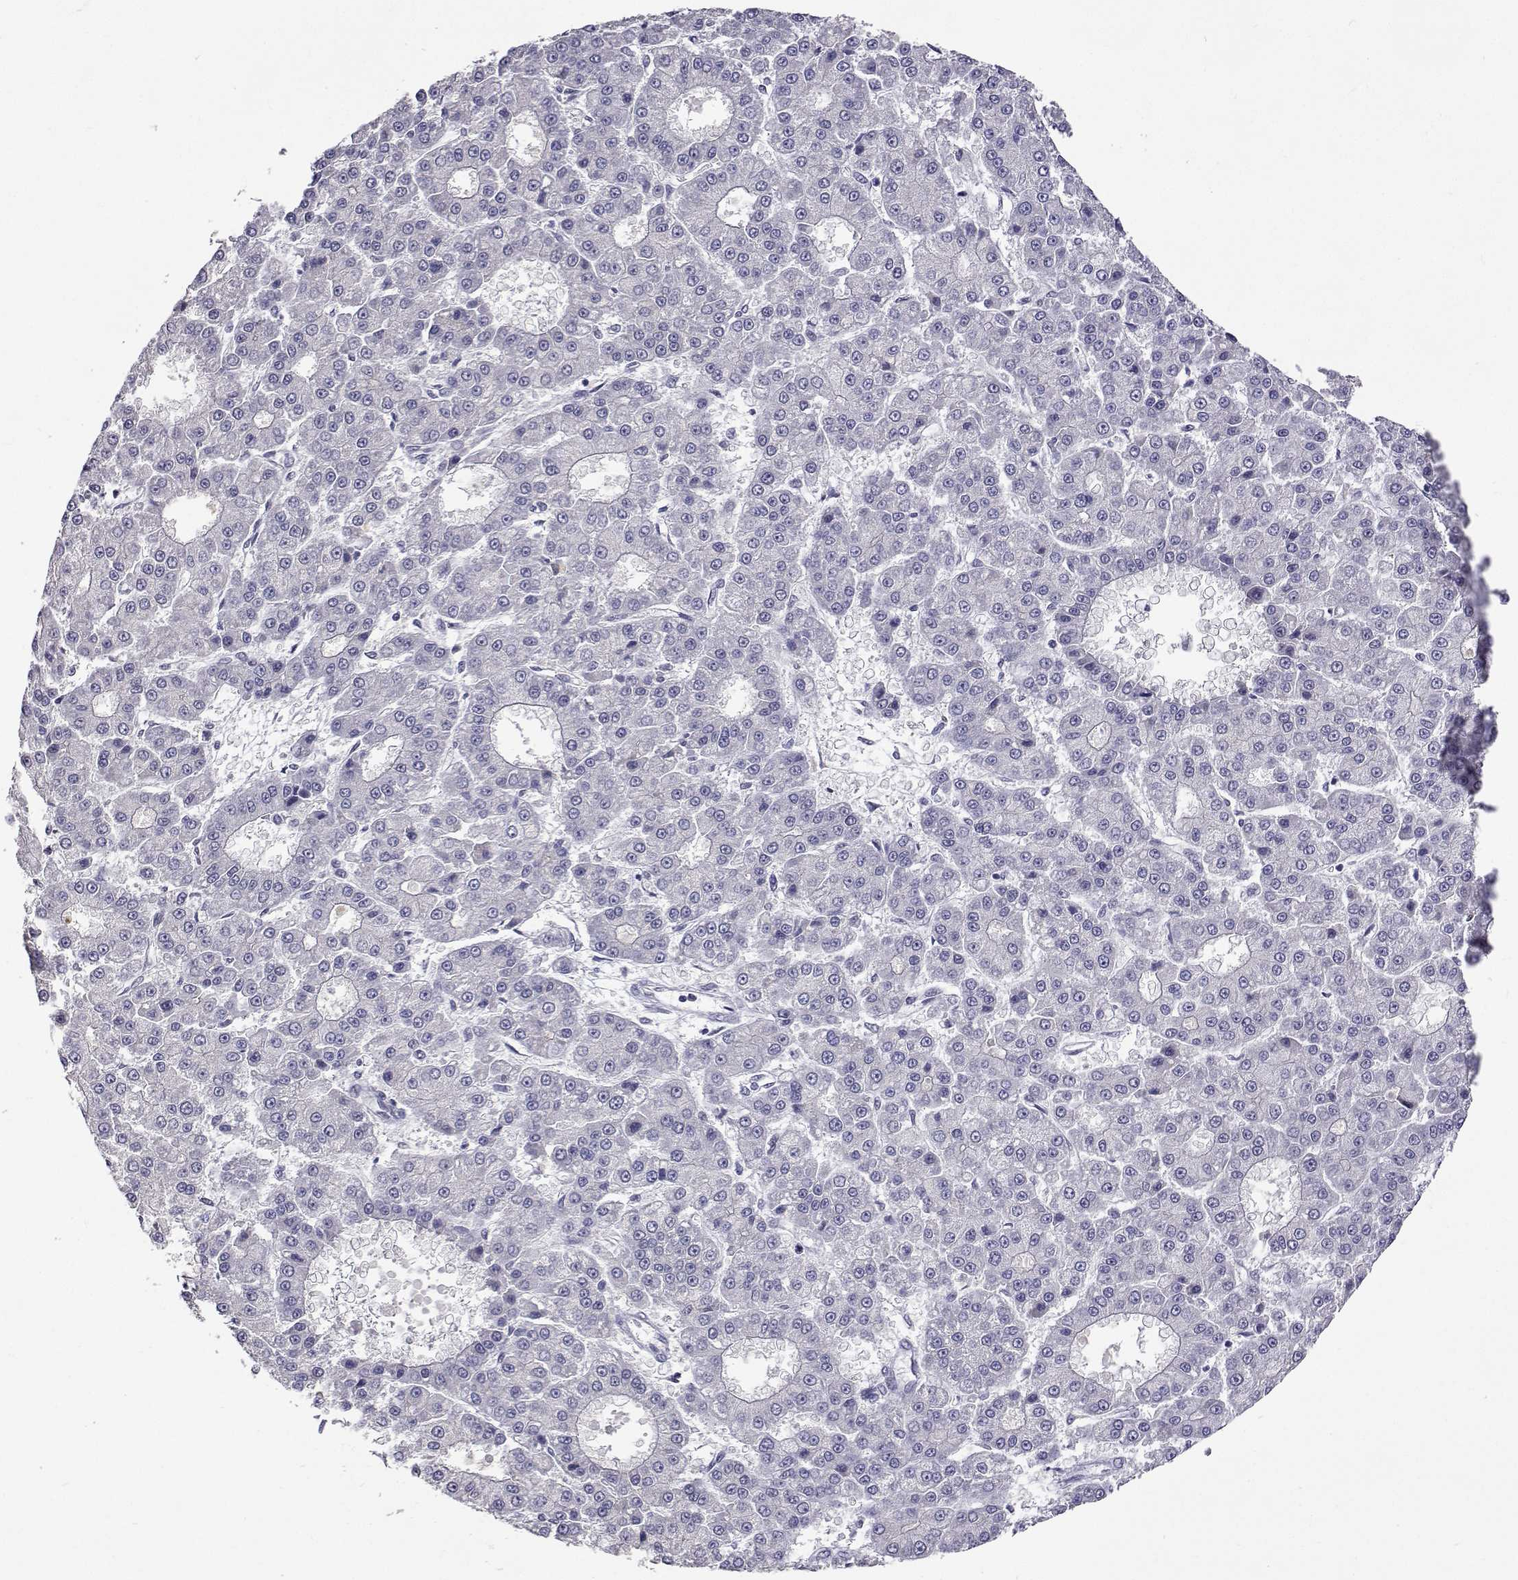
{"staining": {"intensity": "negative", "quantity": "none", "location": "none"}, "tissue": "liver cancer", "cell_type": "Tumor cells", "image_type": "cancer", "snomed": [{"axis": "morphology", "description": "Carcinoma, Hepatocellular, NOS"}, {"axis": "topography", "description": "Liver"}], "caption": "Hepatocellular carcinoma (liver) was stained to show a protein in brown. There is no significant positivity in tumor cells.", "gene": "HNRNPA0", "patient": {"sex": "male", "age": 70}}